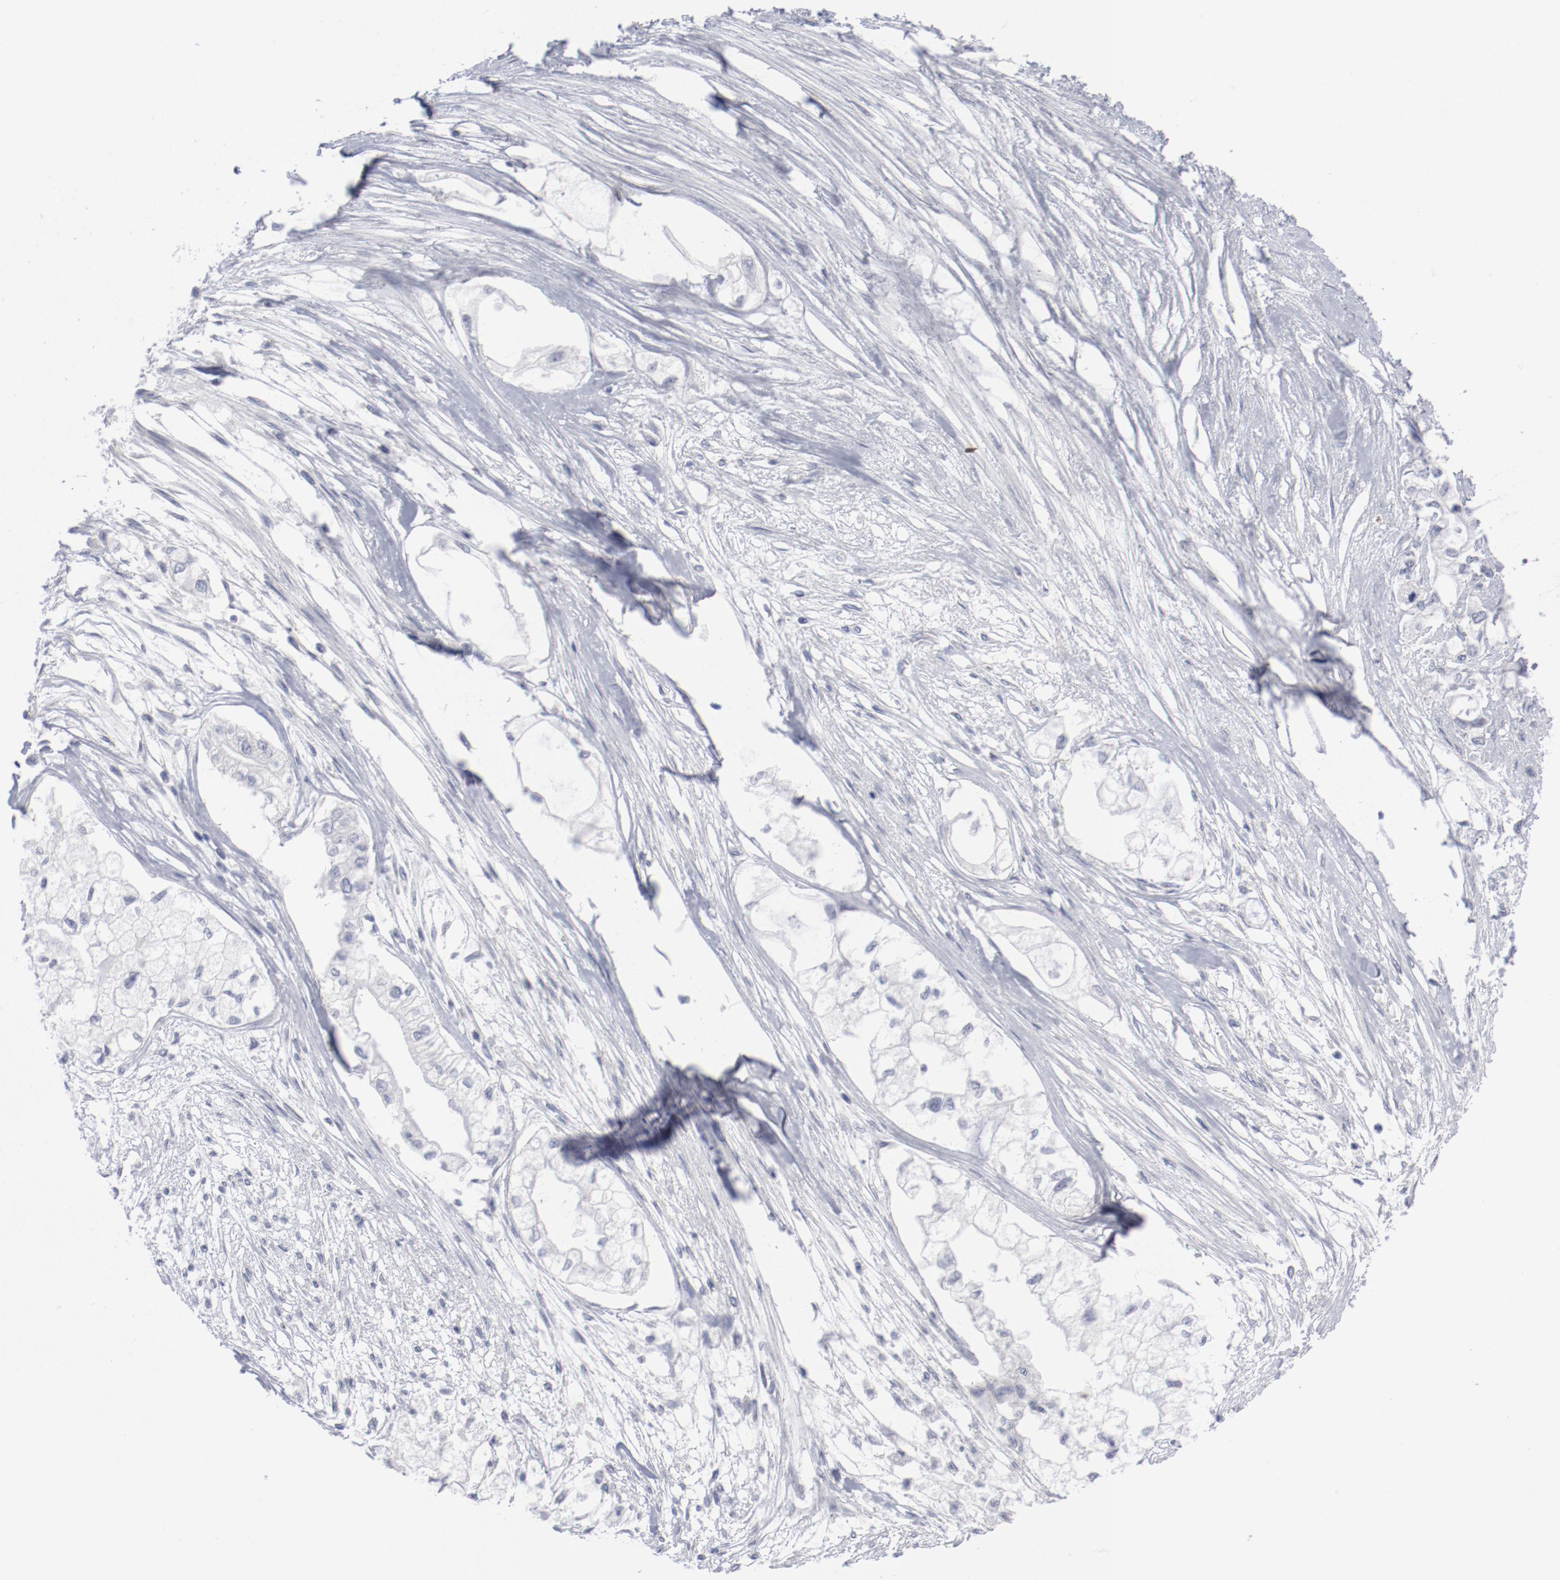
{"staining": {"intensity": "negative", "quantity": "none", "location": "none"}, "tissue": "pancreatic cancer", "cell_type": "Tumor cells", "image_type": "cancer", "snomed": [{"axis": "morphology", "description": "Adenocarcinoma, NOS"}, {"axis": "topography", "description": "Pancreas"}], "caption": "A photomicrograph of pancreatic cancer stained for a protein exhibits no brown staining in tumor cells.", "gene": "SH3BGR", "patient": {"sex": "male", "age": 79}}